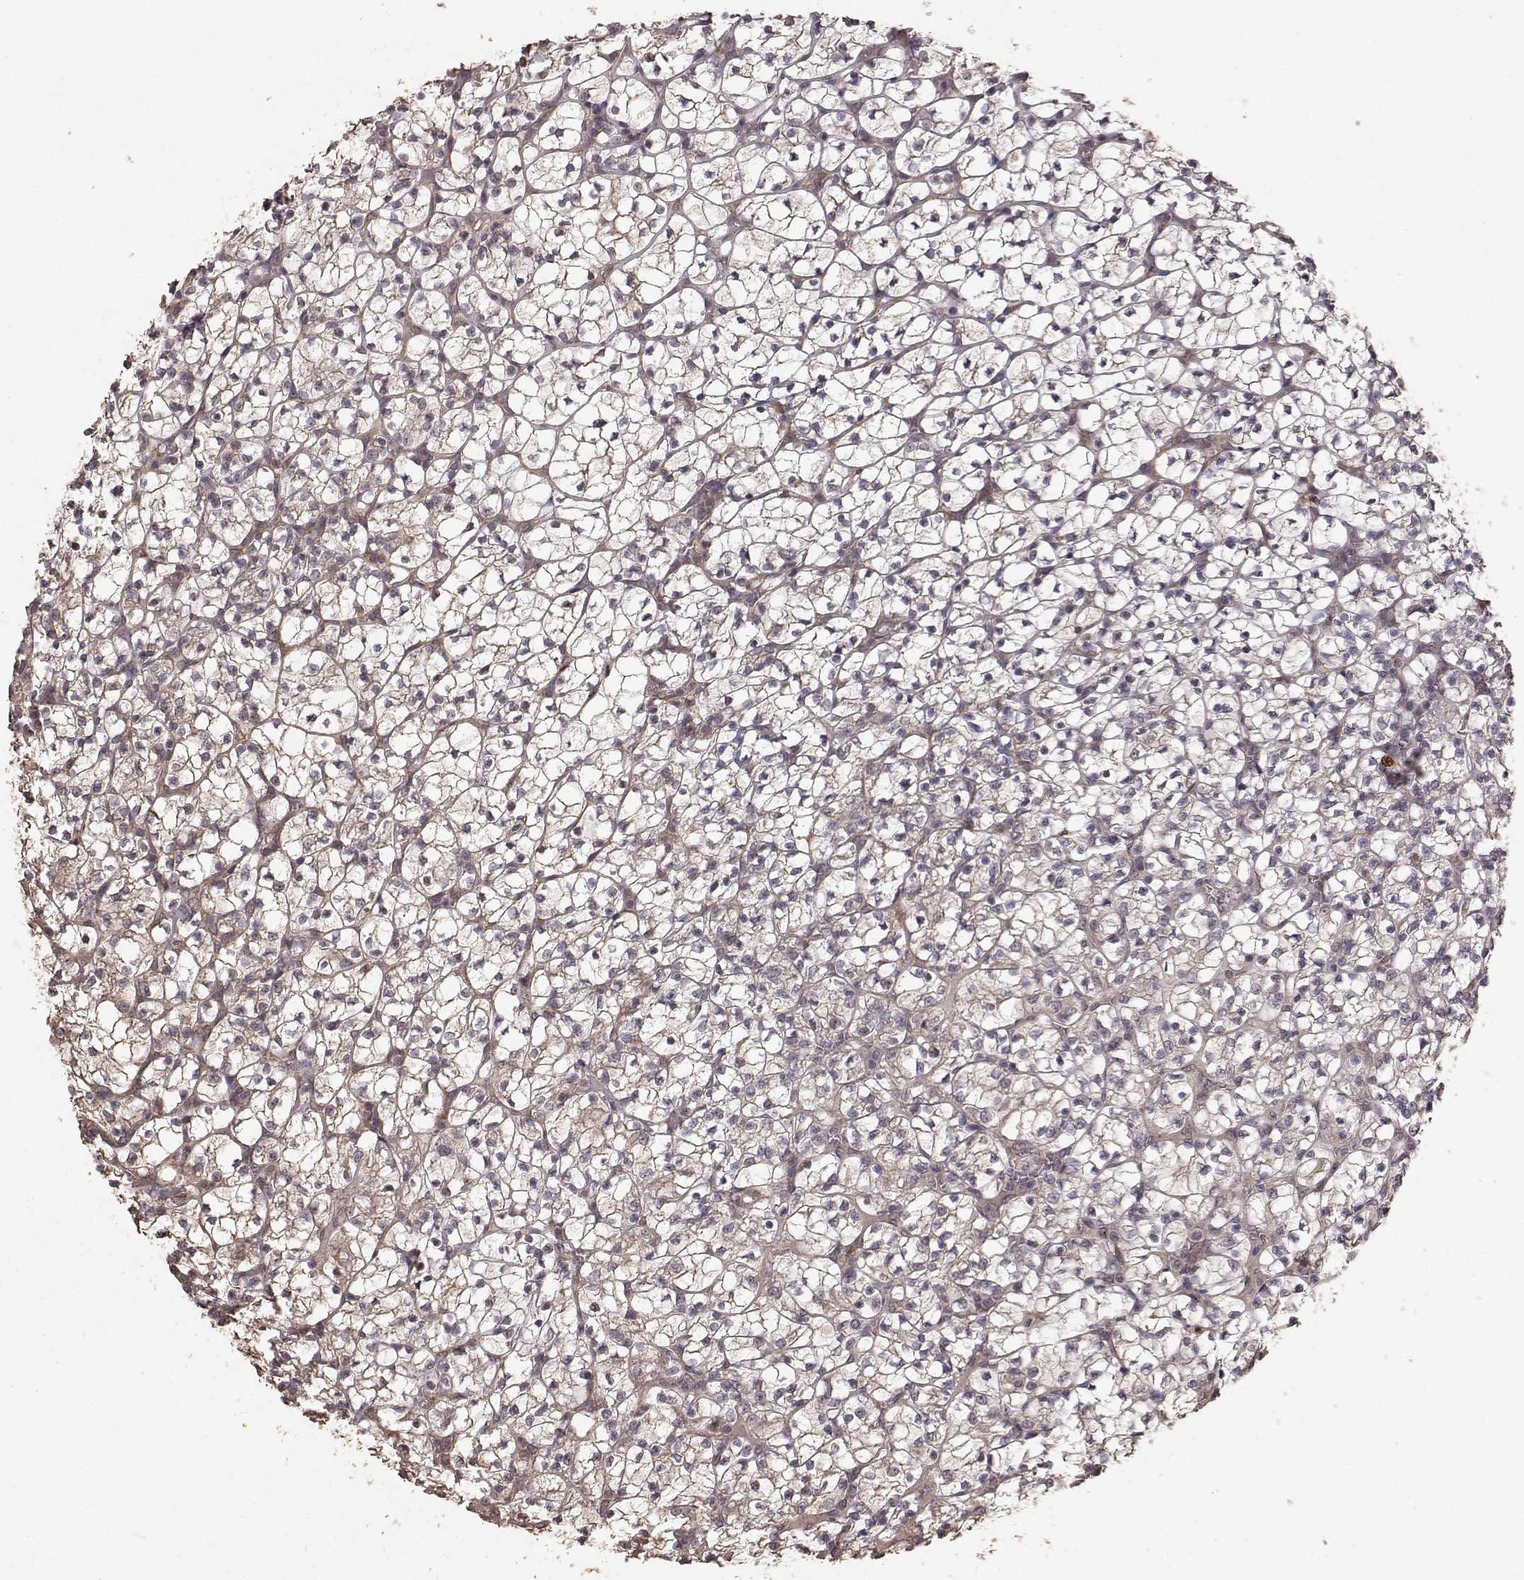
{"staining": {"intensity": "weak", "quantity": "25%-75%", "location": "cytoplasmic/membranous"}, "tissue": "renal cancer", "cell_type": "Tumor cells", "image_type": "cancer", "snomed": [{"axis": "morphology", "description": "Adenocarcinoma, NOS"}, {"axis": "topography", "description": "Kidney"}], "caption": "A micrograph showing weak cytoplasmic/membranous positivity in approximately 25%-75% of tumor cells in renal cancer, as visualized by brown immunohistochemical staining.", "gene": "USP15", "patient": {"sex": "female", "age": 89}}